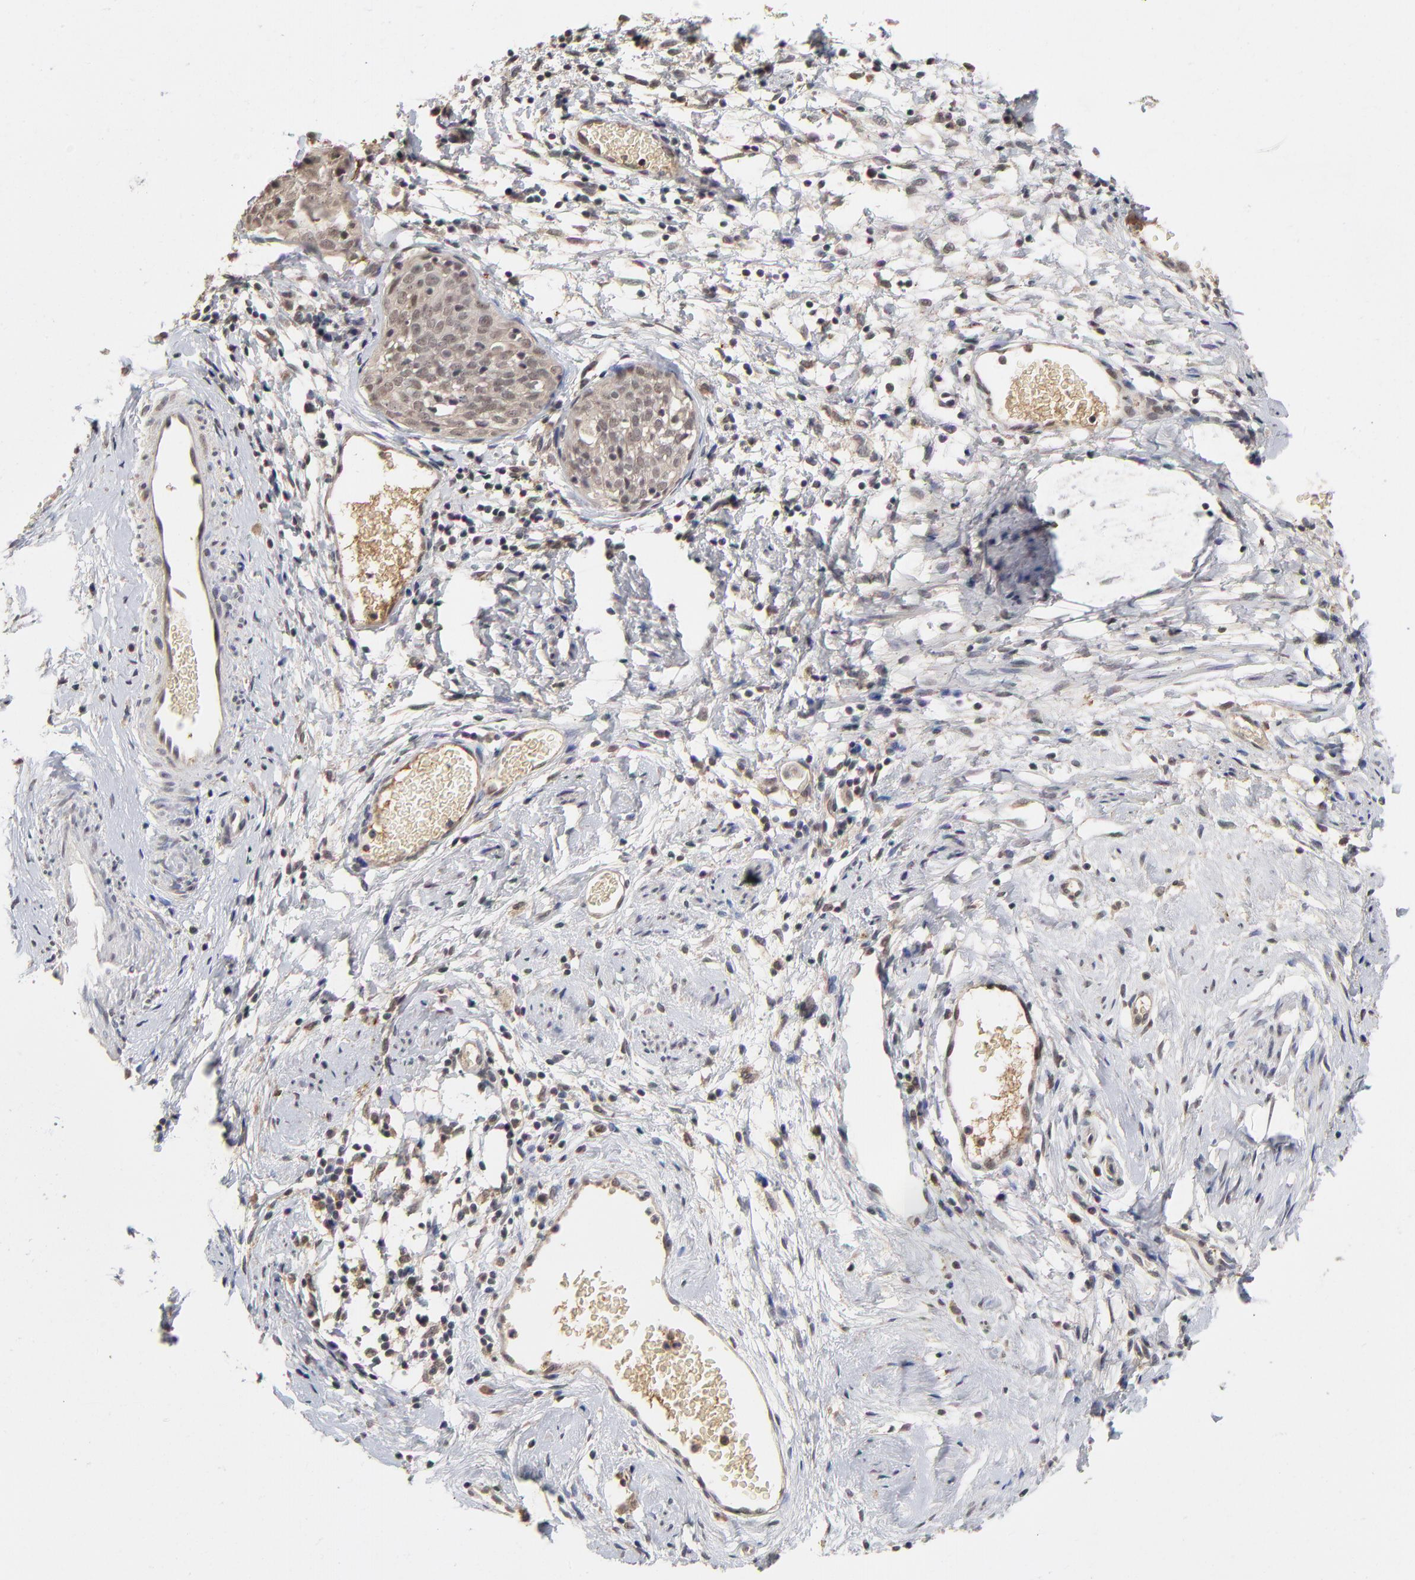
{"staining": {"intensity": "weak", "quantity": ">75%", "location": "cytoplasmic/membranous,nuclear"}, "tissue": "cervical cancer", "cell_type": "Tumor cells", "image_type": "cancer", "snomed": [{"axis": "morphology", "description": "Normal tissue, NOS"}, {"axis": "morphology", "description": "Squamous cell carcinoma, NOS"}, {"axis": "topography", "description": "Cervix"}], "caption": "The image reveals a brown stain indicating the presence of a protein in the cytoplasmic/membranous and nuclear of tumor cells in squamous cell carcinoma (cervical).", "gene": "WSB1", "patient": {"sex": "female", "age": 67}}